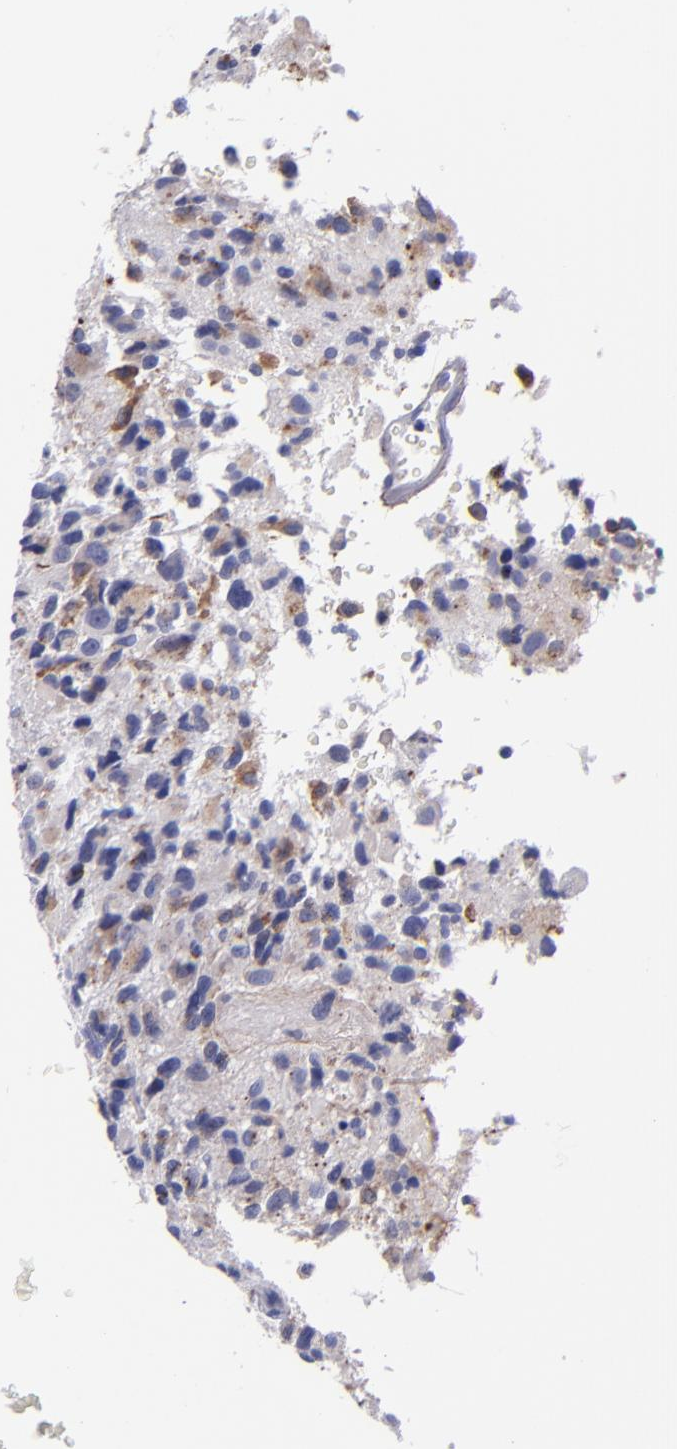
{"staining": {"intensity": "negative", "quantity": "none", "location": "none"}, "tissue": "glioma", "cell_type": "Tumor cells", "image_type": "cancer", "snomed": [{"axis": "morphology", "description": "Glioma, malignant, High grade"}, {"axis": "topography", "description": "Brain"}], "caption": "High magnification brightfield microscopy of glioma stained with DAB (brown) and counterstained with hematoxylin (blue): tumor cells show no significant expression.", "gene": "IVL", "patient": {"sex": "male", "age": 69}}